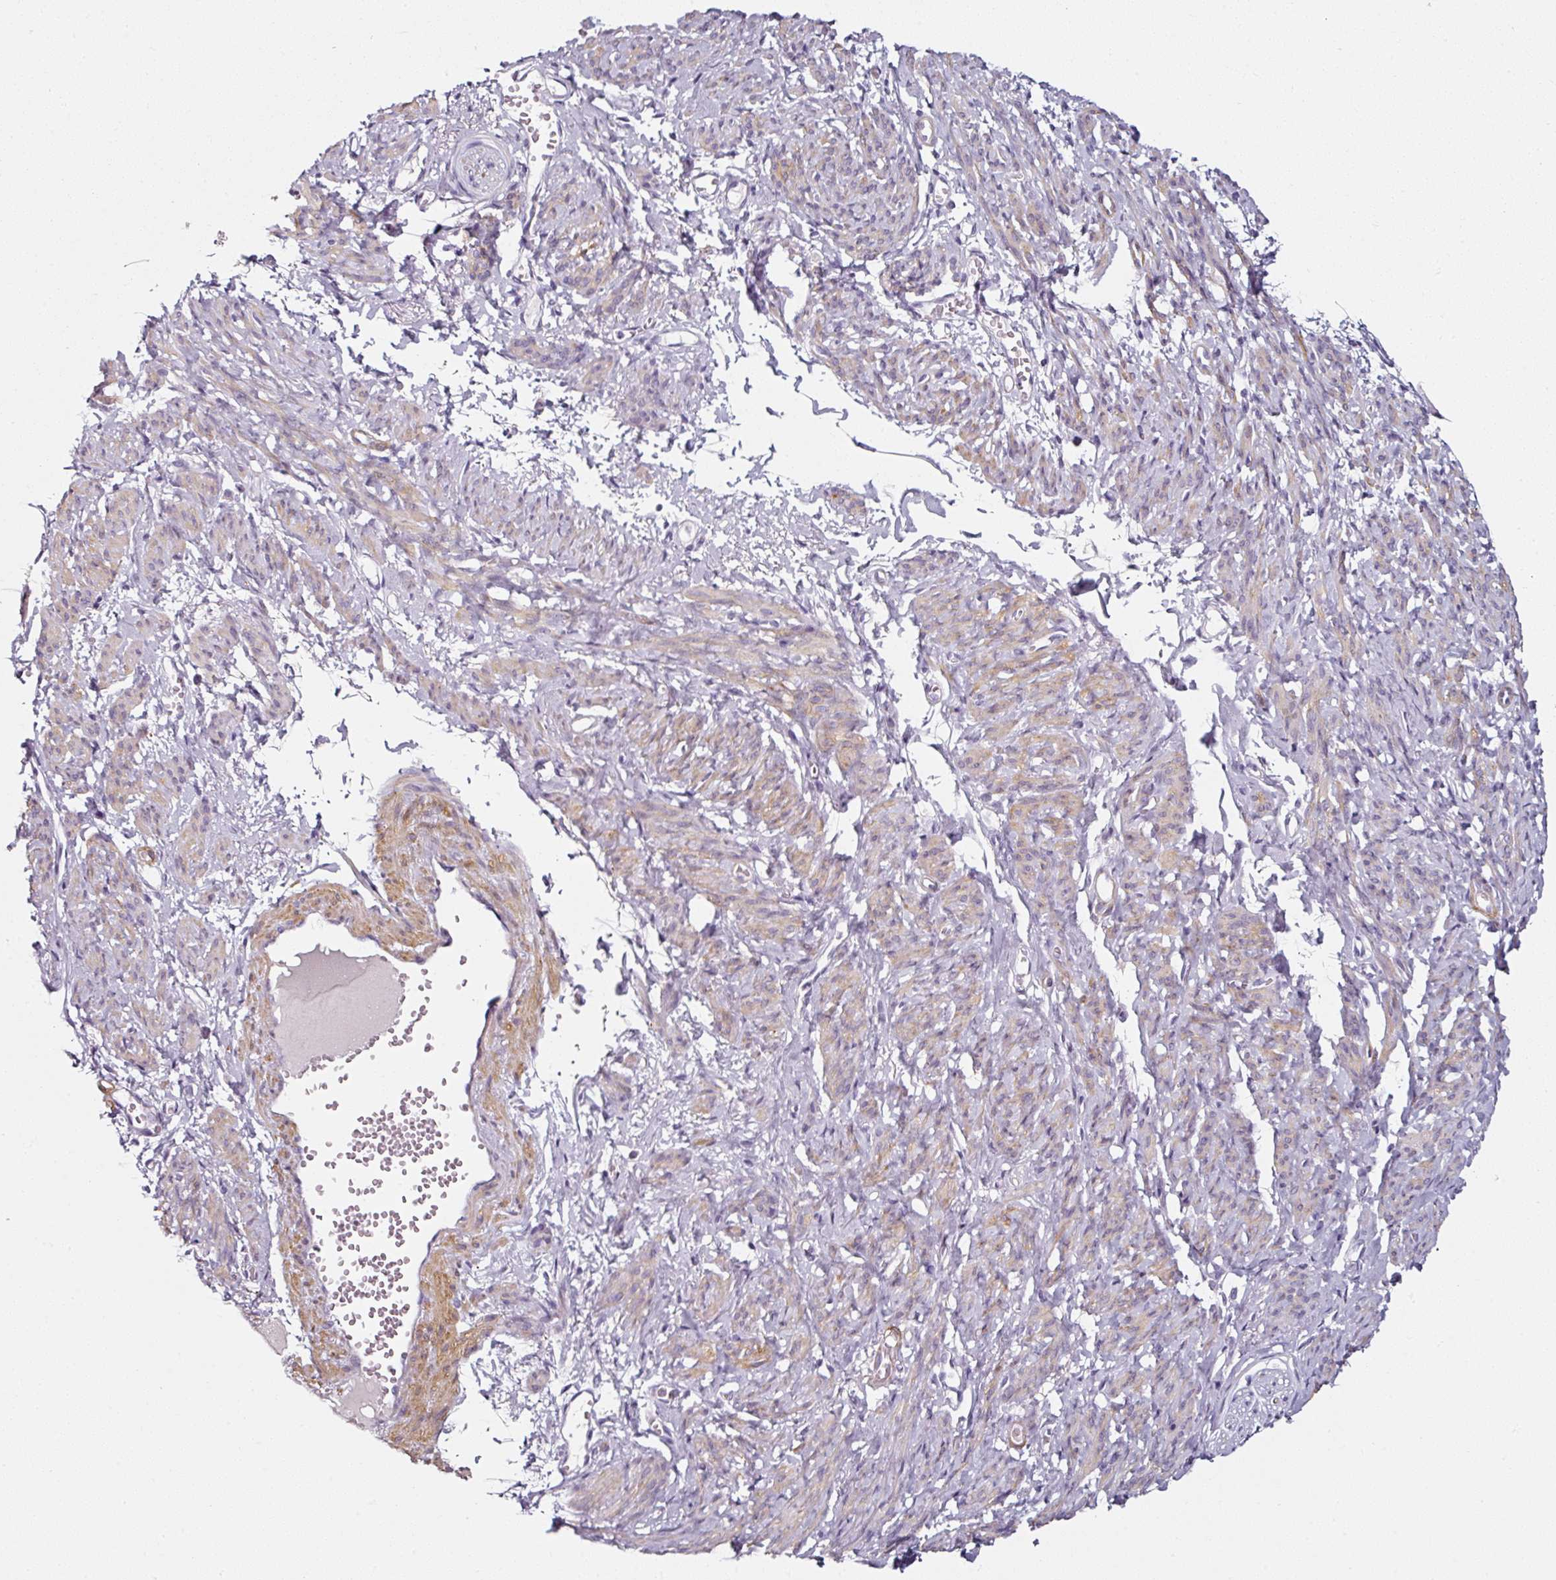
{"staining": {"intensity": "moderate", "quantity": "25%-75%", "location": "cytoplasmic/membranous"}, "tissue": "smooth muscle", "cell_type": "Smooth muscle cells", "image_type": "normal", "snomed": [{"axis": "morphology", "description": "Normal tissue, NOS"}, {"axis": "topography", "description": "Smooth muscle"}], "caption": "Human smooth muscle stained for a protein (brown) demonstrates moderate cytoplasmic/membranous positive staining in about 25%-75% of smooth muscle cells.", "gene": "CAP2", "patient": {"sex": "female", "age": 65}}